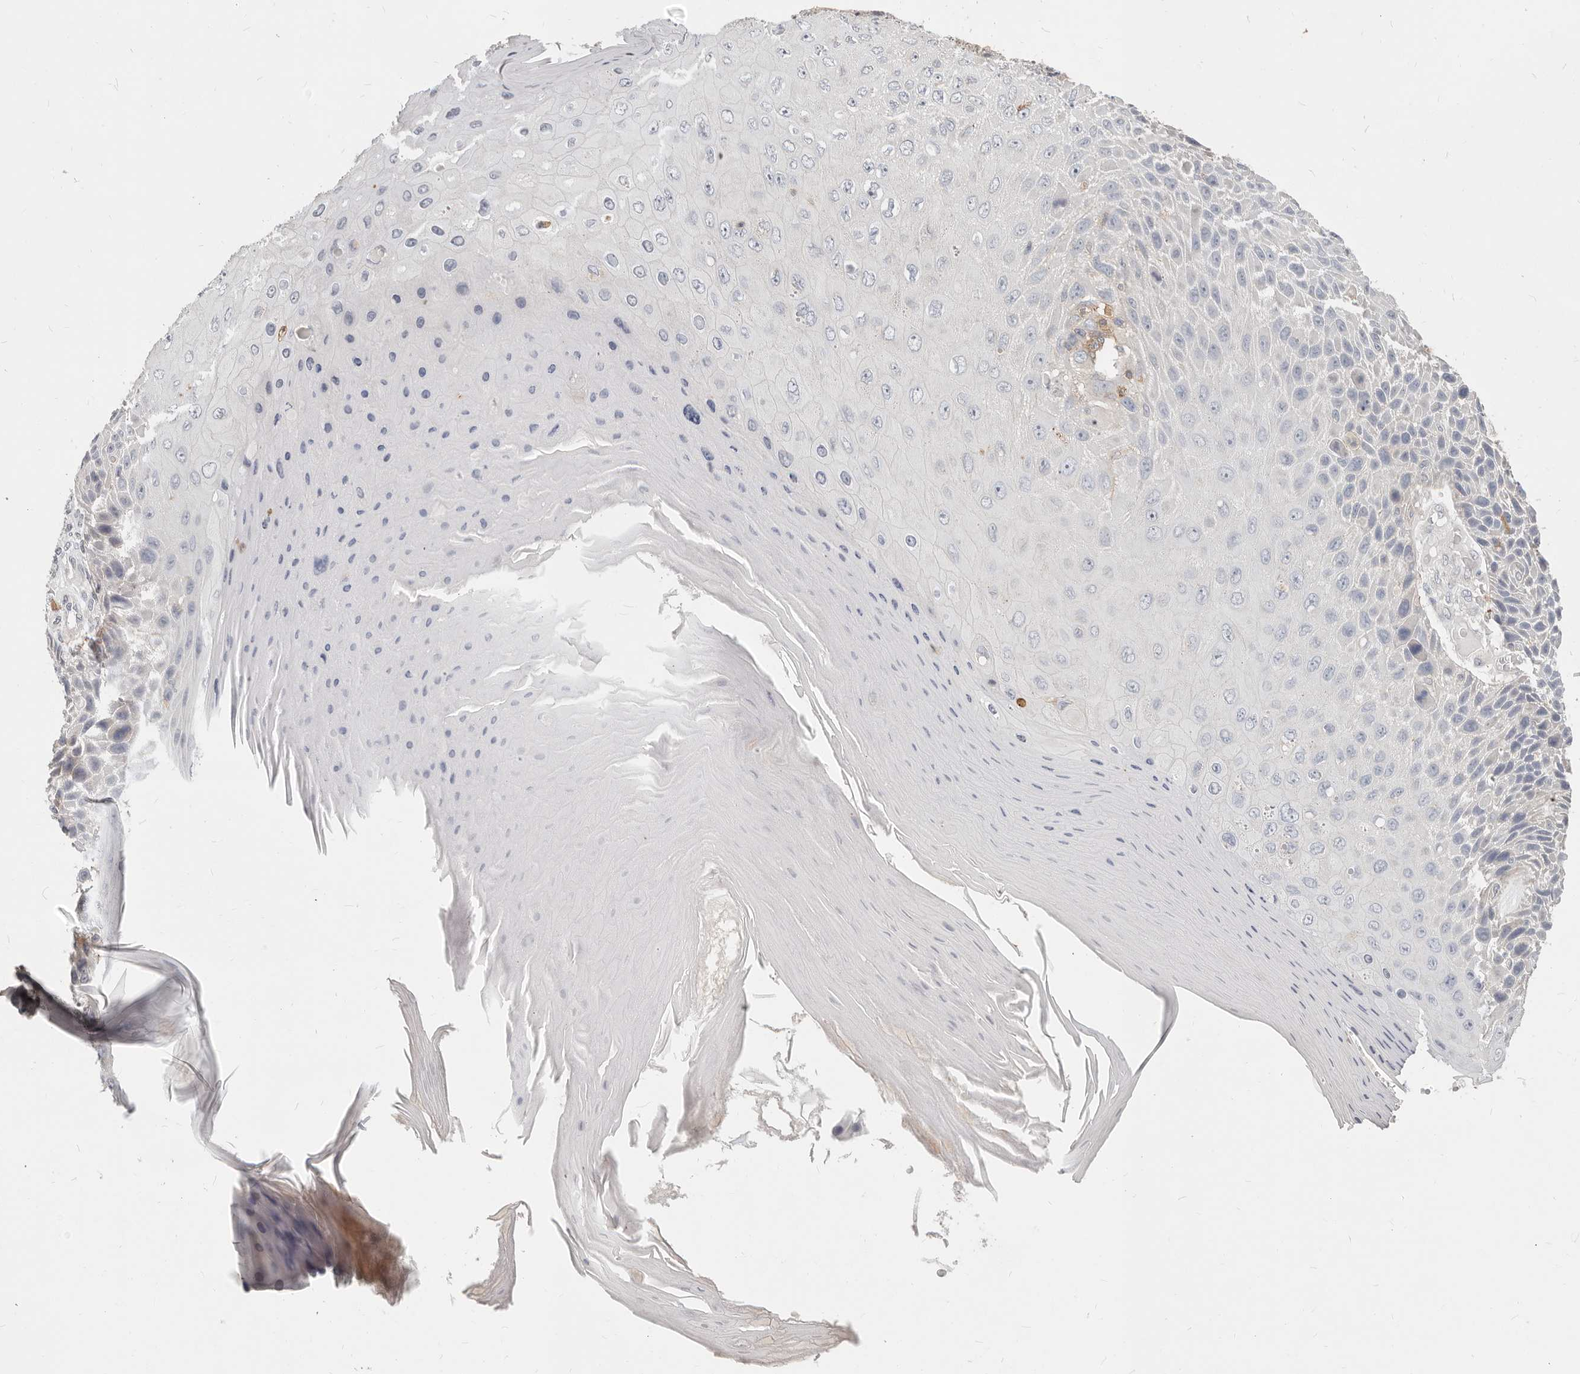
{"staining": {"intensity": "negative", "quantity": "none", "location": "none"}, "tissue": "skin cancer", "cell_type": "Tumor cells", "image_type": "cancer", "snomed": [{"axis": "morphology", "description": "Squamous cell carcinoma, NOS"}, {"axis": "topography", "description": "Skin"}], "caption": "Skin squamous cell carcinoma was stained to show a protein in brown. There is no significant staining in tumor cells.", "gene": "TMEM63B", "patient": {"sex": "female", "age": 88}}